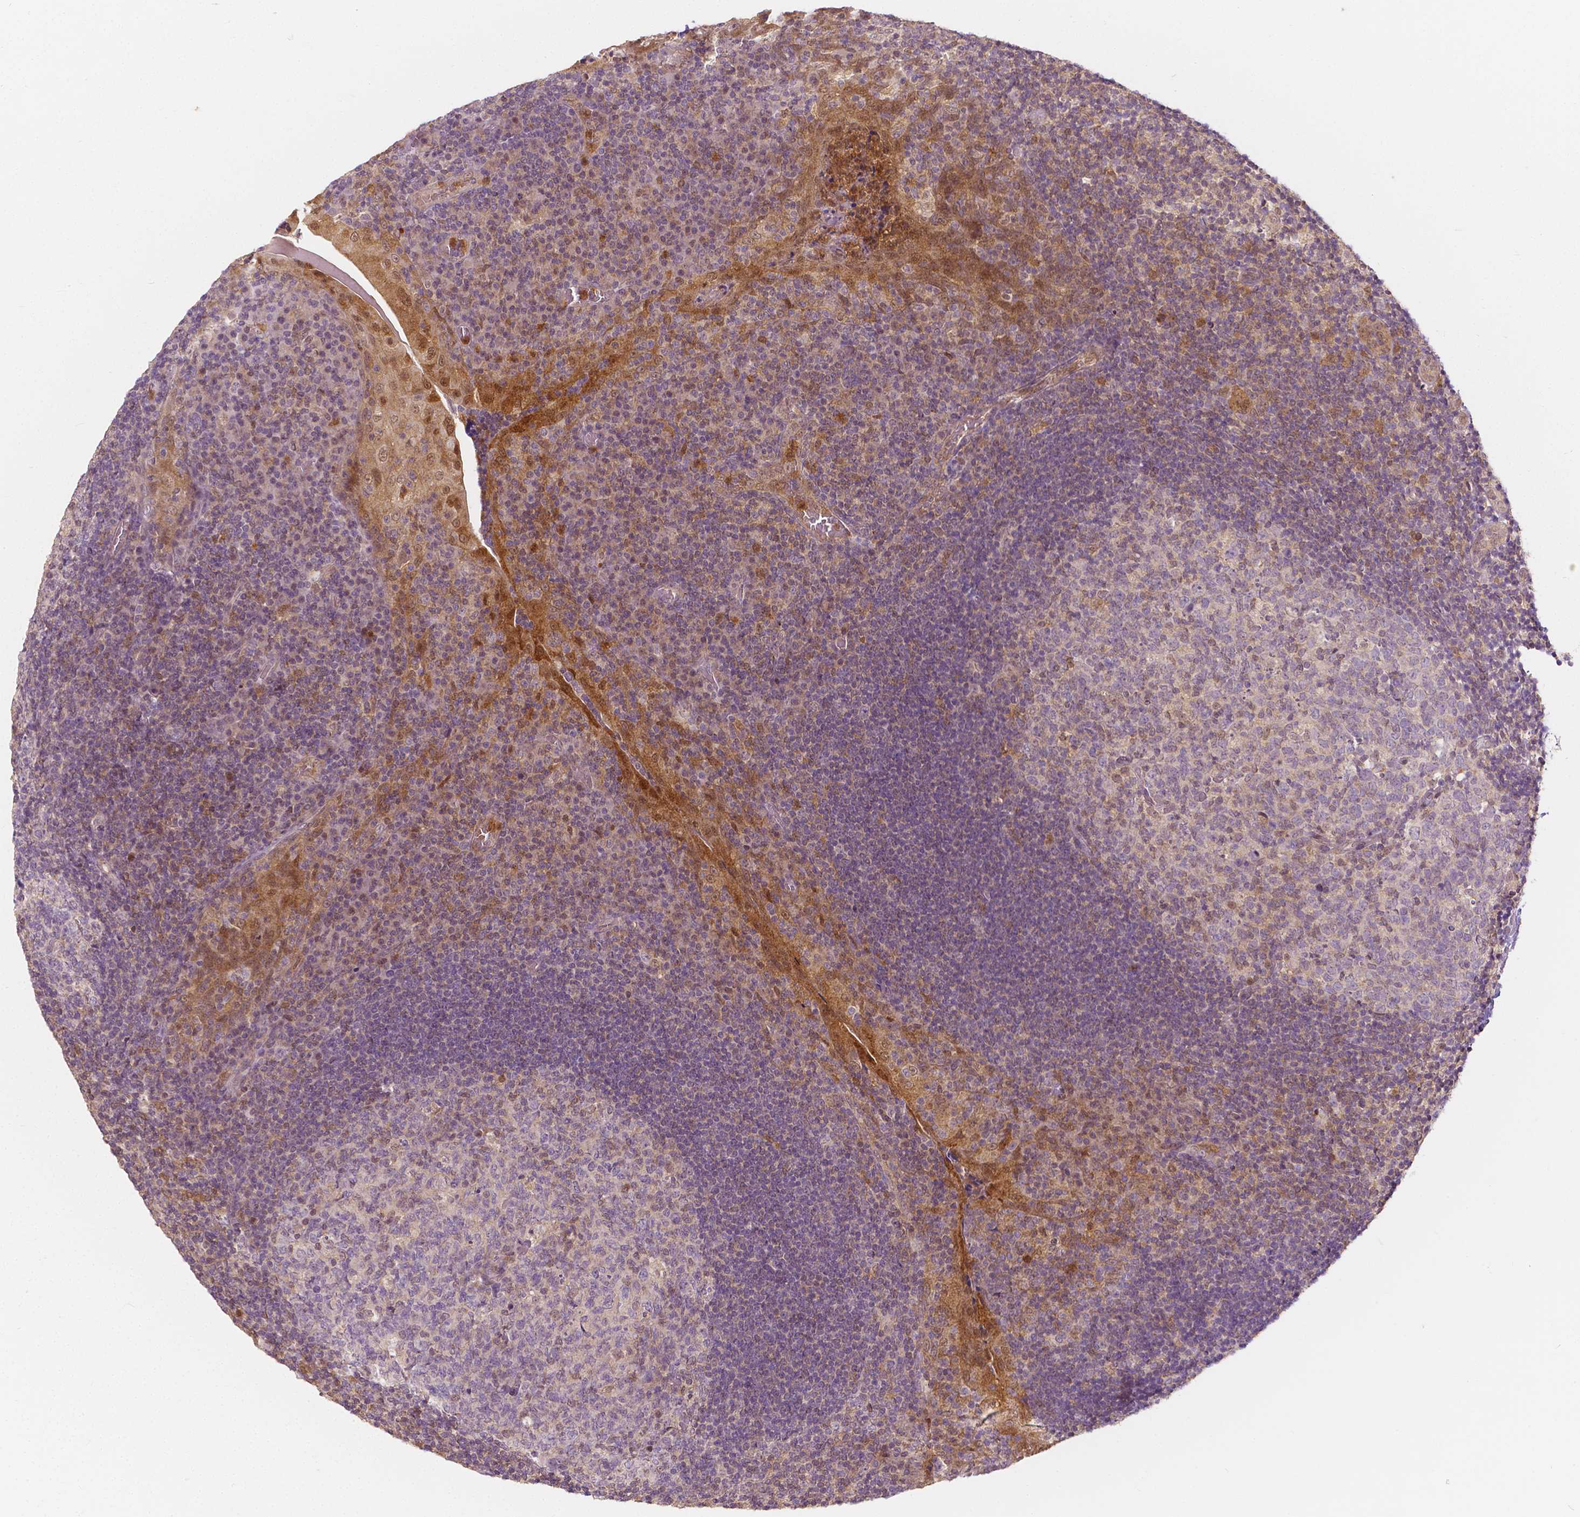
{"staining": {"intensity": "negative", "quantity": "none", "location": "none"}, "tissue": "tonsil", "cell_type": "Germinal center cells", "image_type": "normal", "snomed": [{"axis": "morphology", "description": "Normal tissue, NOS"}, {"axis": "topography", "description": "Tonsil"}], "caption": "The image reveals no staining of germinal center cells in benign tonsil.", "gene": "NAPRT", "patient": {"sex": "male", "age": 17}}